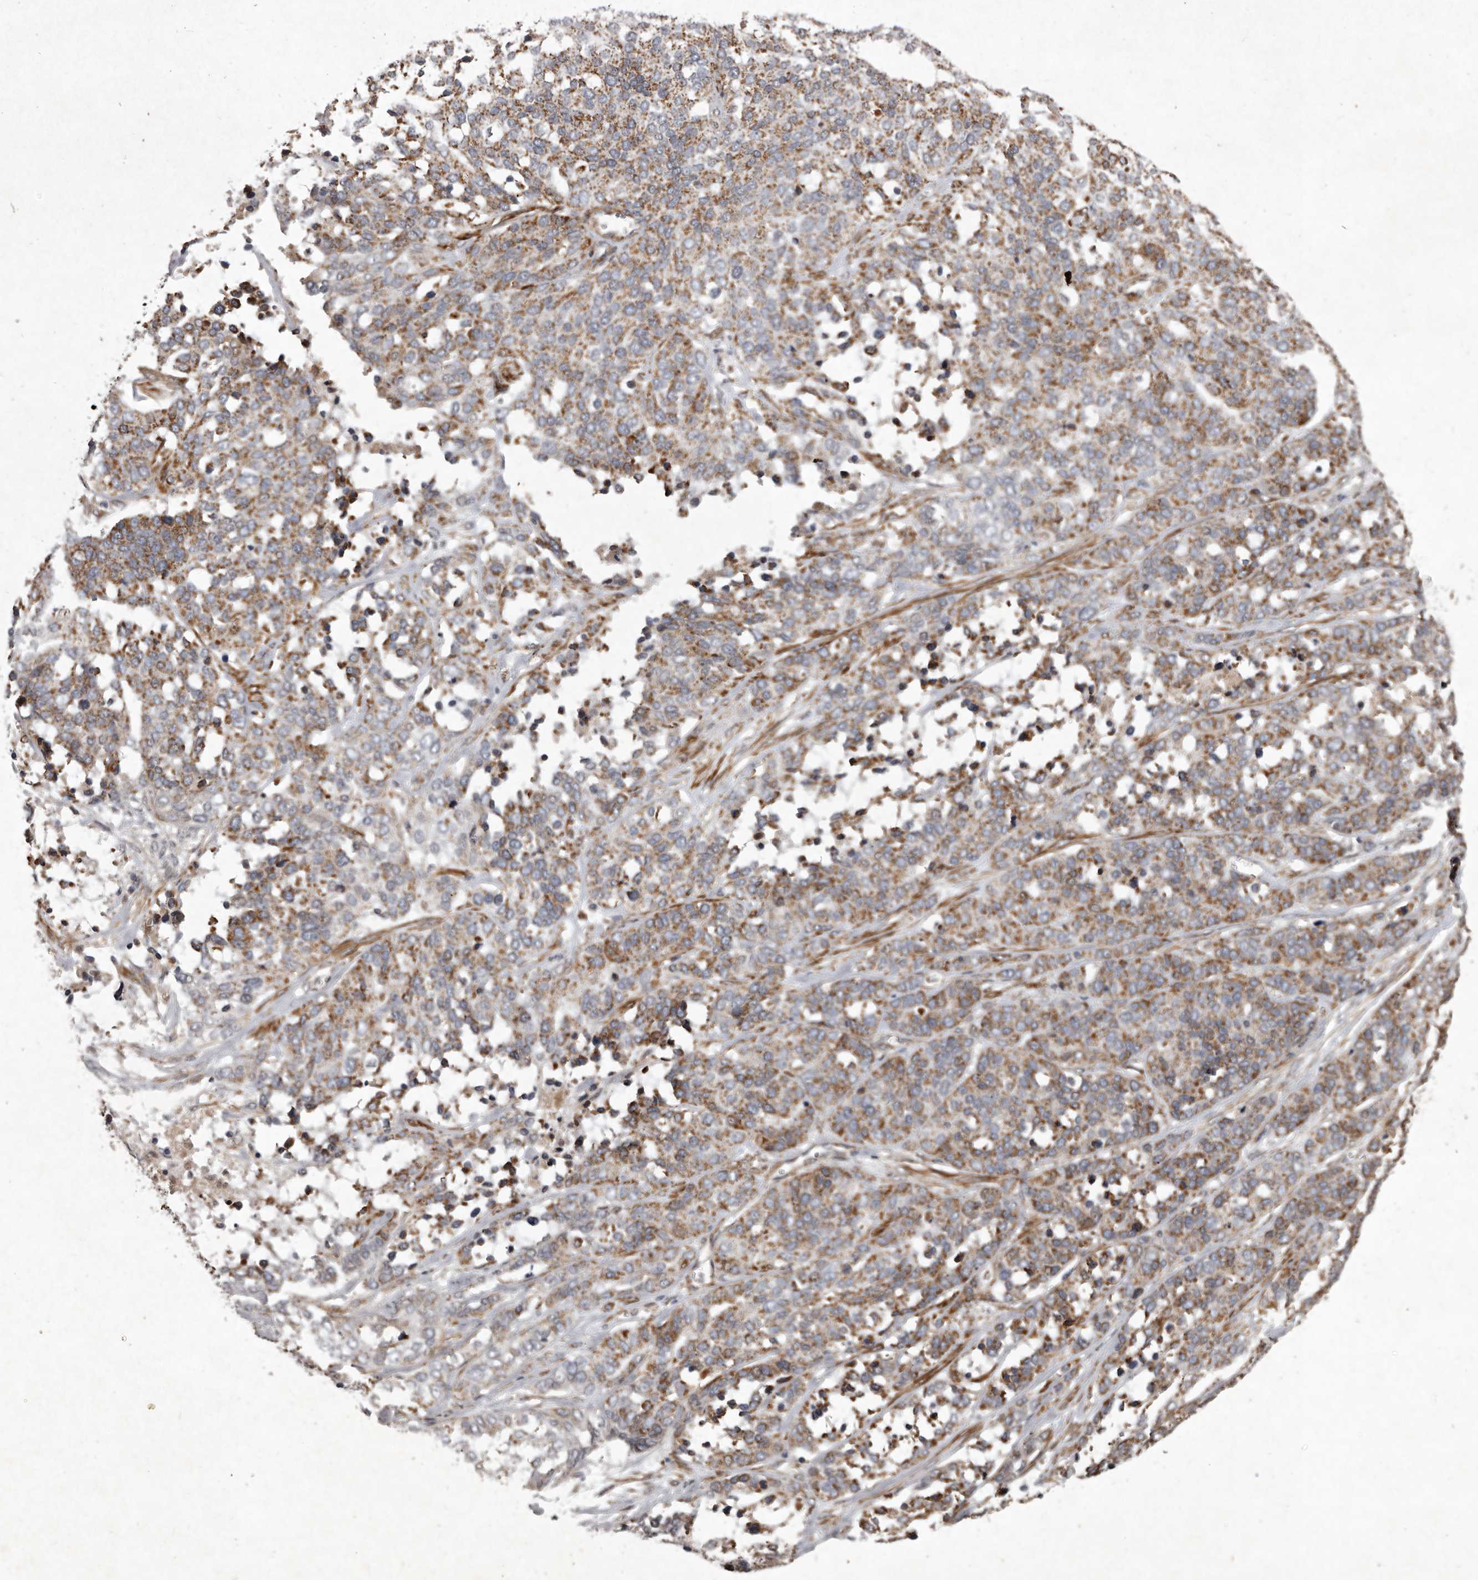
{"staining": {"intensity": "moderate", "quantity": ">75%", "location": "cytoplasmic/membranous"}, "tissue": "ovarian cancer", "cell_type": "Tumor cells", "image_type": "cancer", "snomed": [{"axis": "morphology", "description": "Cystadenocarcinoma, serous, NOS"}, {"axis": "topography", "description": "Ovary"}], "caption": "Ovarian serous cystadenocarcinoma stained with IHC shows moderate cytoplasmic/membranous staining in approximately >75% of tumor cells.", "gene": "MRPS15", "patient": {"sex": "female", "age": 44}}